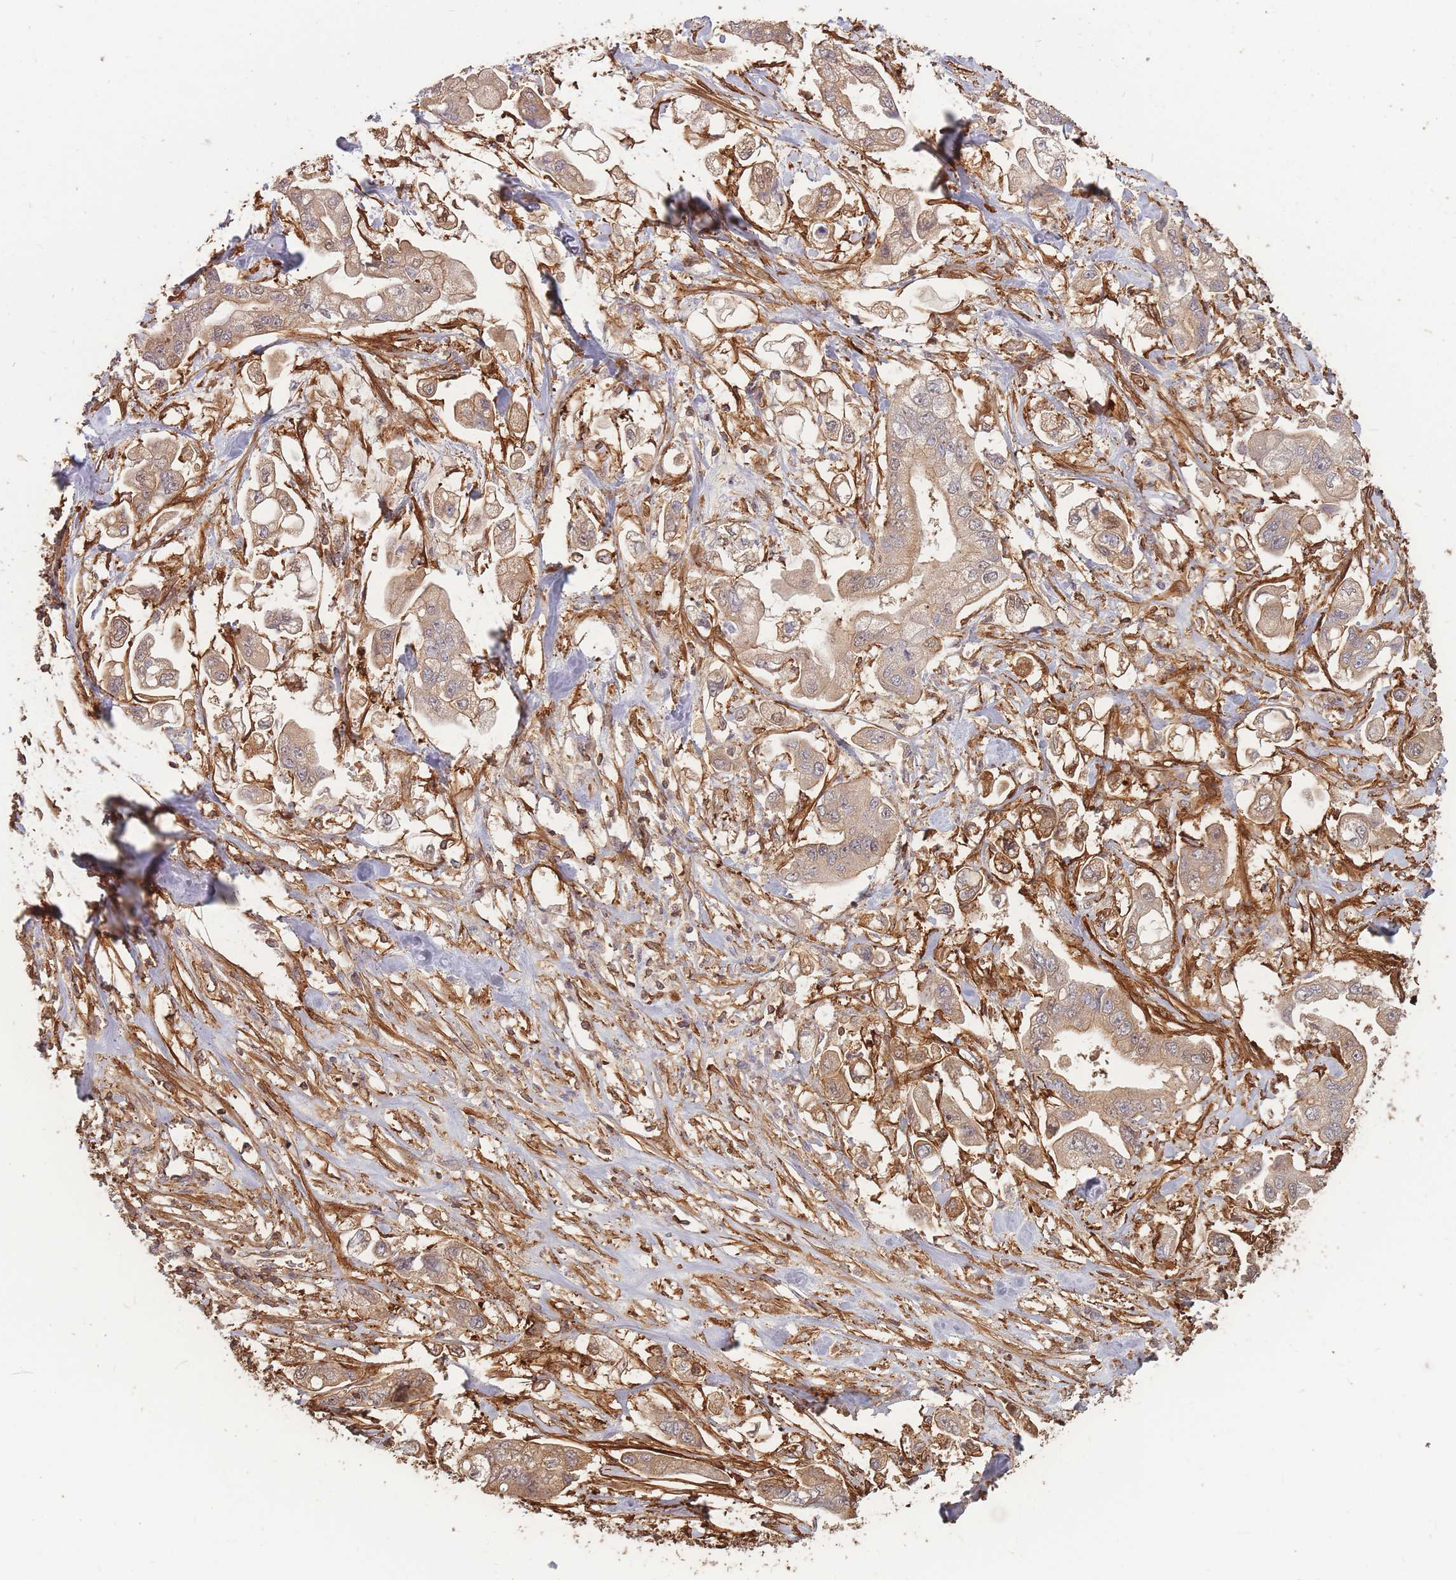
{"staining": {"intensity": "moderate", "quantity": ">75%", "location": "cytoplasmic/membranous"}, "tissue": "stomach cancer", "cell_type": "Tumor cells", "image_type": "cancer", "snomed": [{"axis": "morphology", "description": "Adenocarcinoma, NOS"}, {"axis": "topography", "description": "Stomach"}], "caption": "Human stomach cancer (adenocarcinoma) stained with a protein marker shows moderate staining in tumor cells.", "gene": "PLS3", "patient": {"sex": "male", "age": 62}}